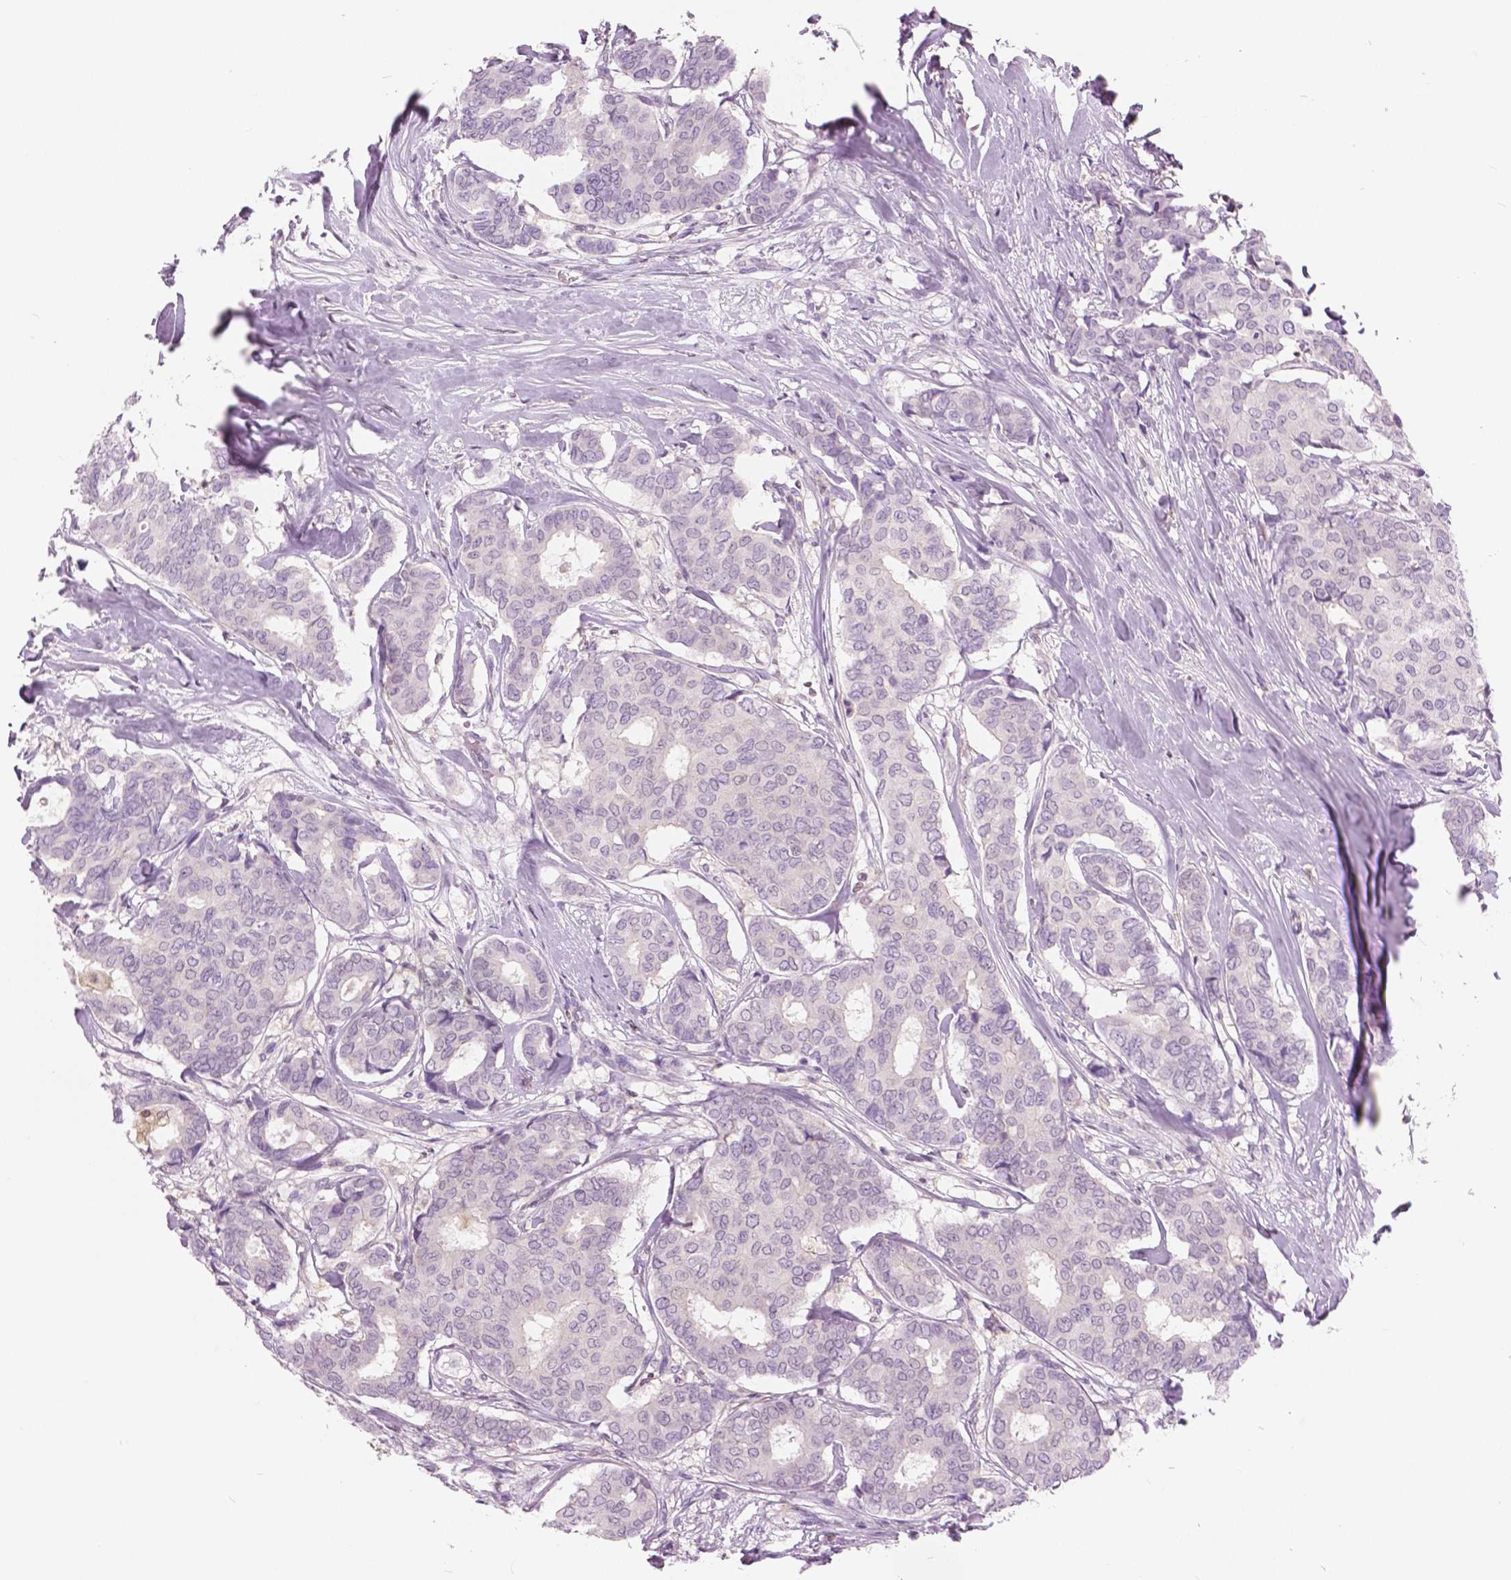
{"staining": {"intensity": "negative", "quantity": "none", "location": "none"}, "tissue": "breast cancer", "cell_type": "Tumor cells", "image_type": "cancer", "snomed": [{"axis": "morphology", "description": "Duct carcinoma"}, {"axis": "topography", "description": "Breast"}], "caption": "High magnification brightfield microscopy of breast cancer stained with DAB (brown) and counterstained with hematoxylin (blue): tumor cells show no significant positivity.", "gene": "GALM", "patient": {"sex": "female", "age": 75}}